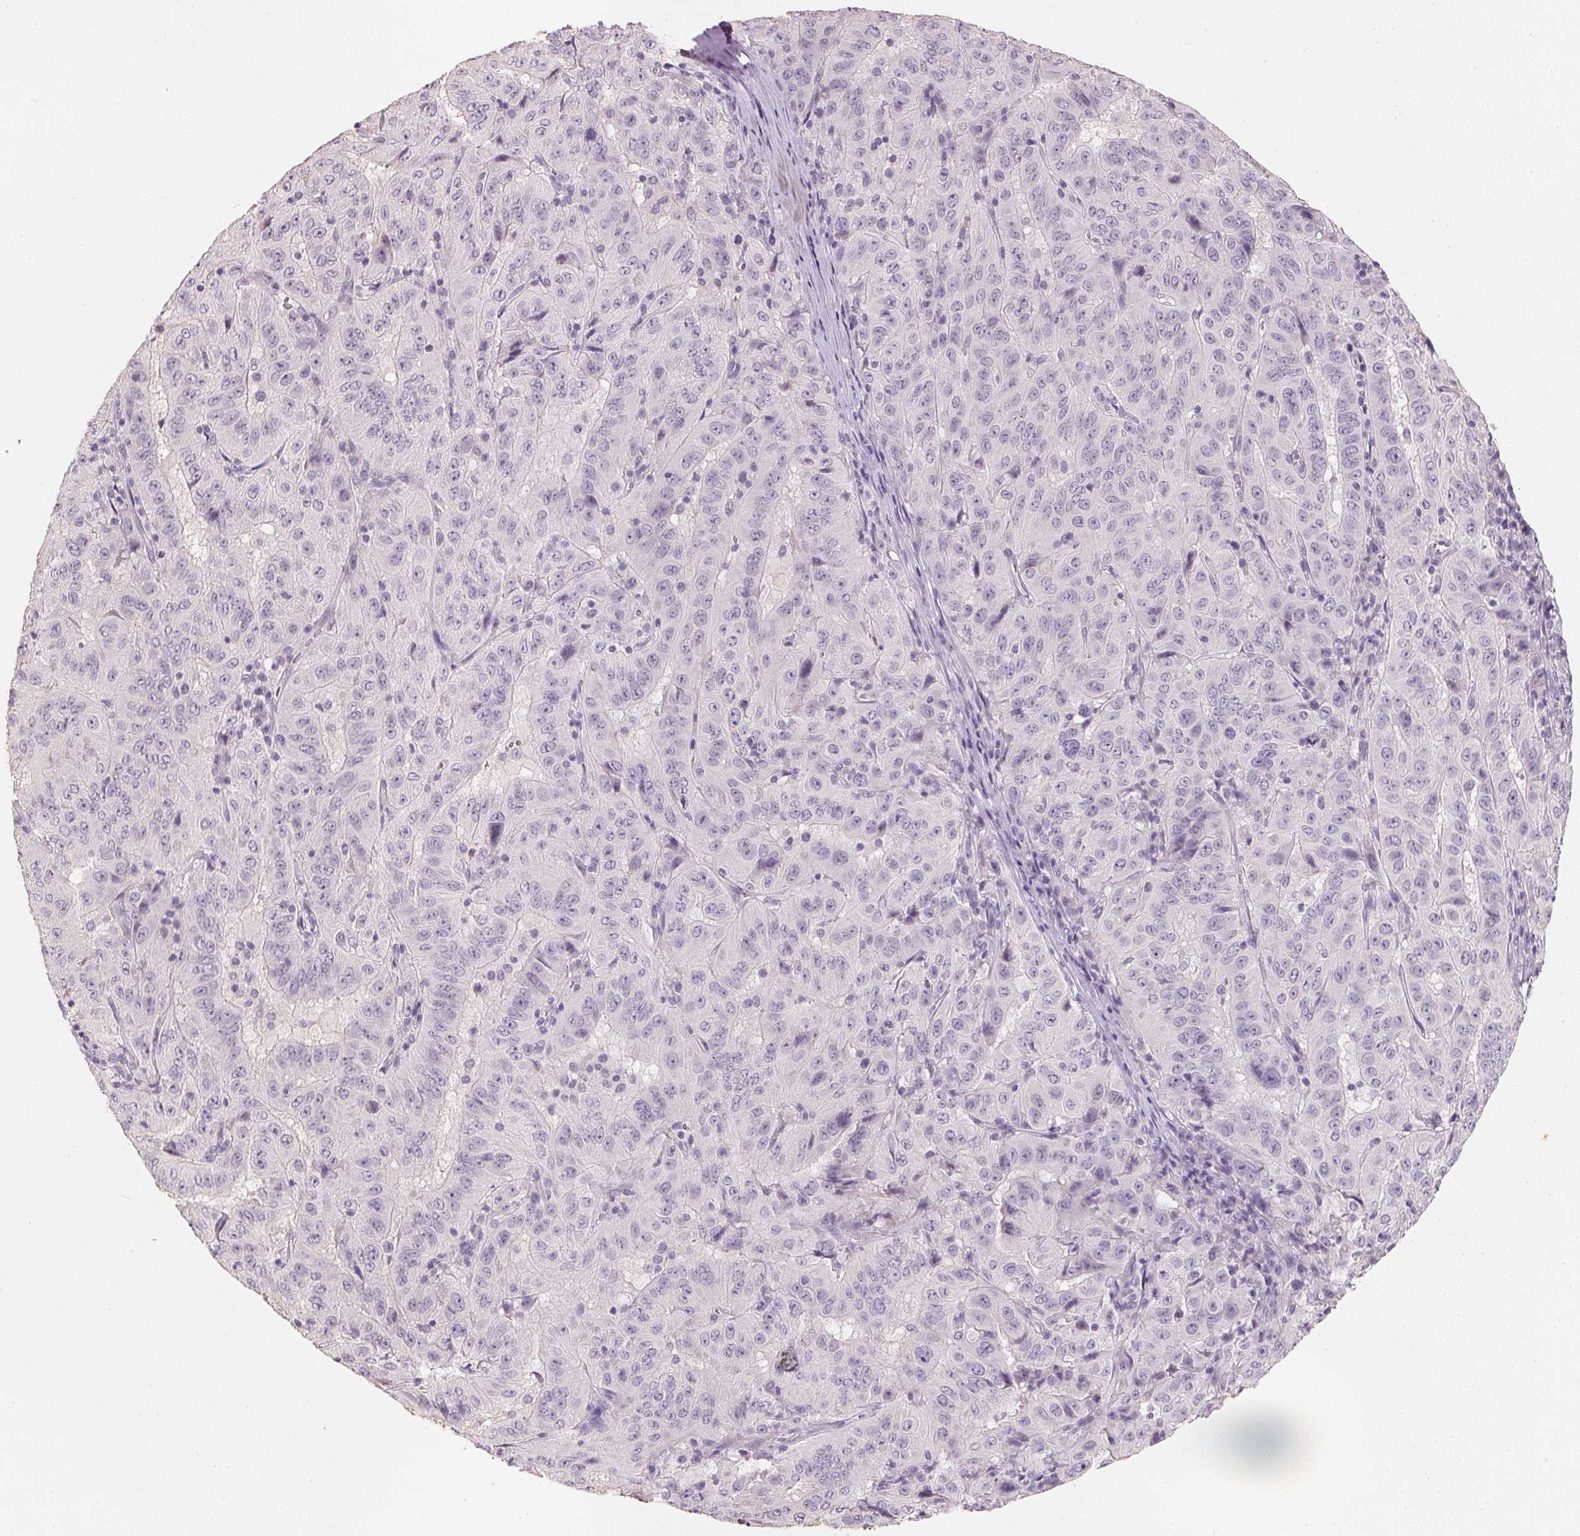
{"staining": {"intensity": "negative", "quantity": "none", "location": "none"}, "tissue": "pancreatic cancer", "cell_type": "Tumor cells", "image_type": "cancer", "snomed": [{"axis": "morphology", "description": "Adenocarcinoma, NOS"}, {"axis": "topography", "description": "Pancreas"}], "caption": "Tumor cells show no significant protein positivity in adenocarcinoma (pancreatic). The staining was performed using DAB (3,3'-diaminobenzidine) to visualize the protein expression in brown, while the nuclei were stained in blue with hematoxylin (Magnification: 20x).", "gene": "CXCL5", "patient": {"sex": "male", "age": 63}}